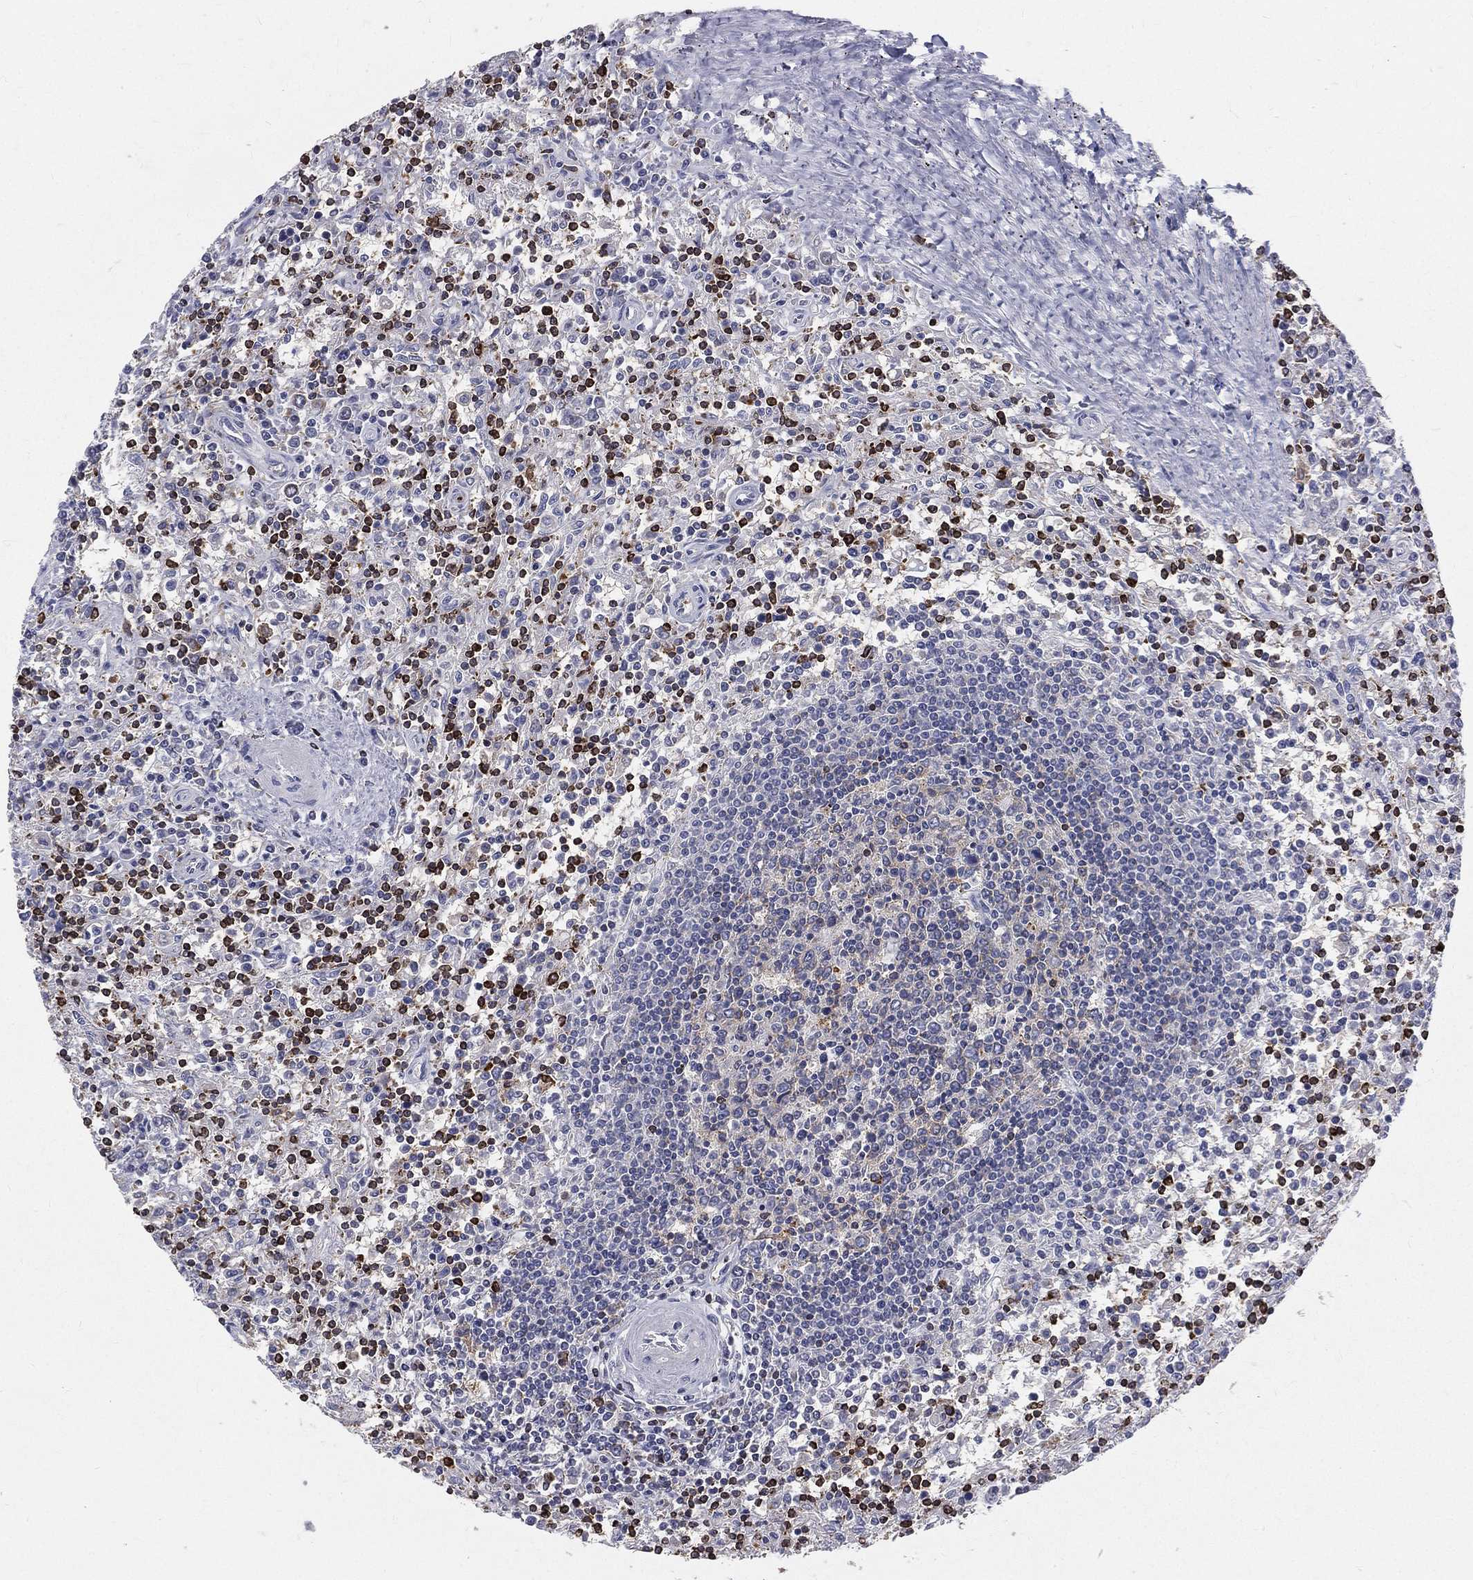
{"staining": {"intensity": "negative", "quantity": "none", "location": "none"}, "tissue": "lymphoma", "cell_type": "Tumor cells", "image_type": "cancer", "snomed": [{"axis": "morphology", "description": "Malignant lymphoma, non-Hodgkin's type, Low grade"}, {"axis": "topography", "description": "Spleen"}], "caption": "This is an immunohistochemistry (IHC) image of malignant lymphoma, non-Hodgkin's type (low-grade). There is no expression in tumor cells.", "gene": "CTSW", "patient": {"sex": "male", "age": 62}}